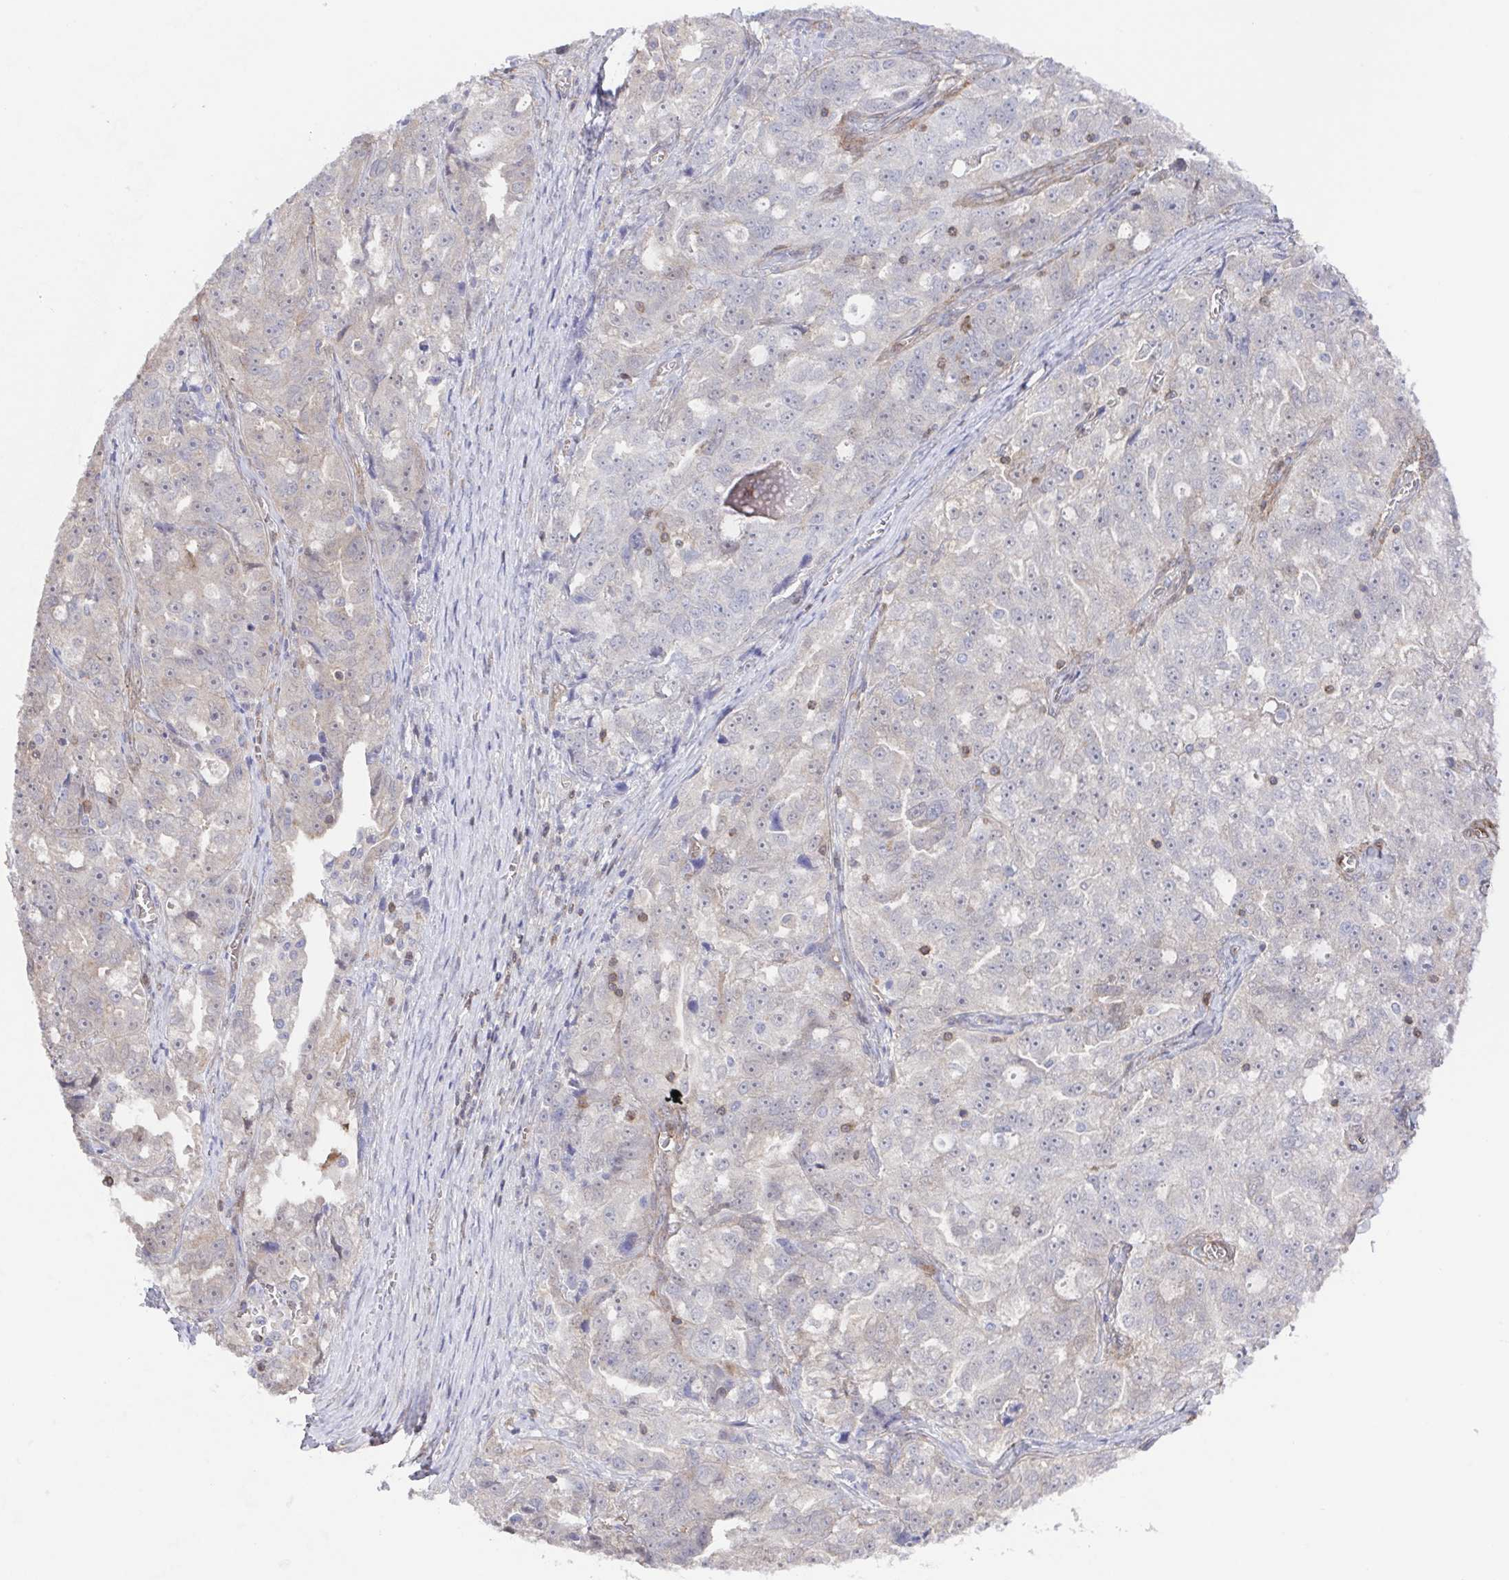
{"staining": {"intensity": "weak", "quantity": "25%-75%", "location": "cytoplasmic/membranous"}, "tissue": "ovarian cancer", "cell_type": "Tumor cells", "image_type": "cancer", "snomed": [{"axis": "morphology", "description": "Cystadenocarcinoma, serous, NOS"}, {"axis": "topography", "description": "Ovary"}], "caption": "Immunohistochemical staining of ovarian cancer shows low levels of weak cytoplasmic/membranous positivity in about 25%-75% of tumor cells.", "gene": "AGFG2", "patient": {"sex": "female", "age": 51}}